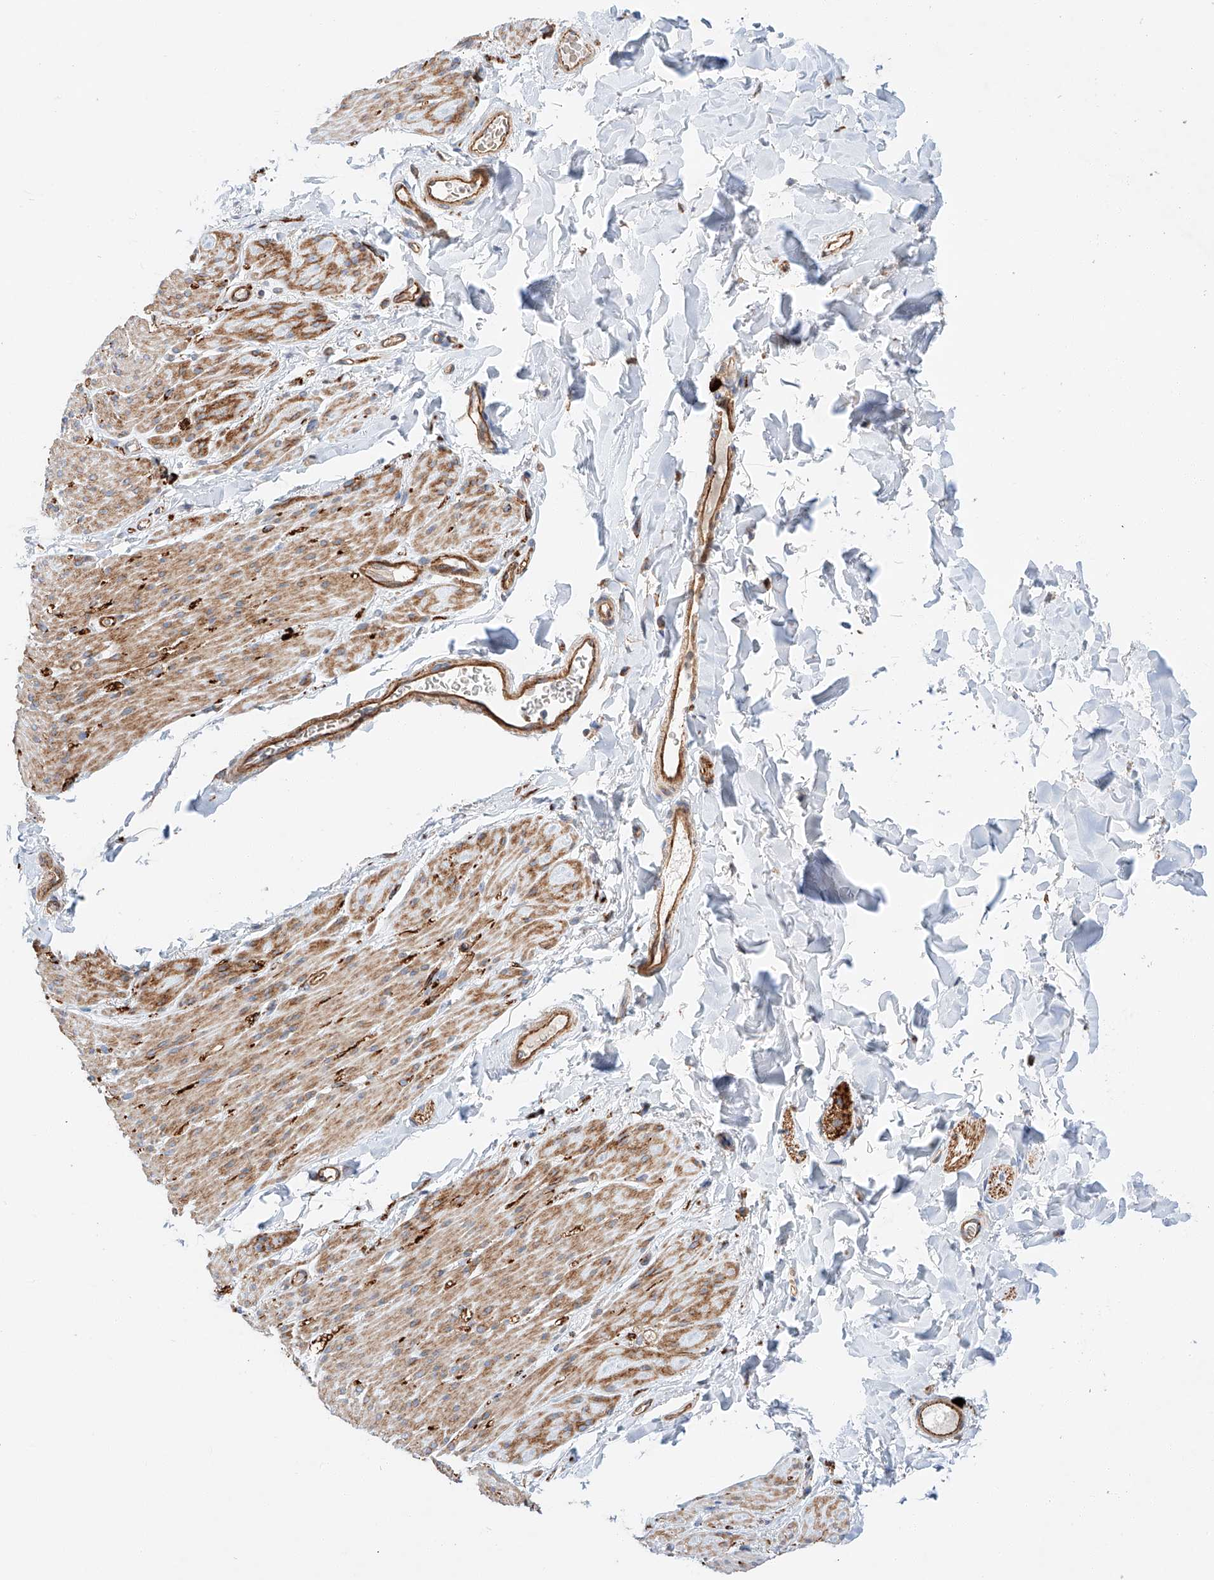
{"staining": {"intensity": "moderate", "quantity": ">75%", "location": "cytoplasmic/membranous"}, "tissue": "smooth muscle", "cell_type": "Smooth muscle cells", "image_type": "normal", "snomed": [{"axis": "morphology", "description": "Normal tissue, NOS"}, {"axis": "topography", "description": "Colon"}, {"axis": "topography", "description": "Peripheral nerve tissue"}], "caption": "Protein staining of benign smooth muscle exhibits moderate cytoplasmic/membranous staining in approximately >75% of smooth muscle cells.", "gene": "MINDY4", "patient": {"sex": "female", "age": 61}}